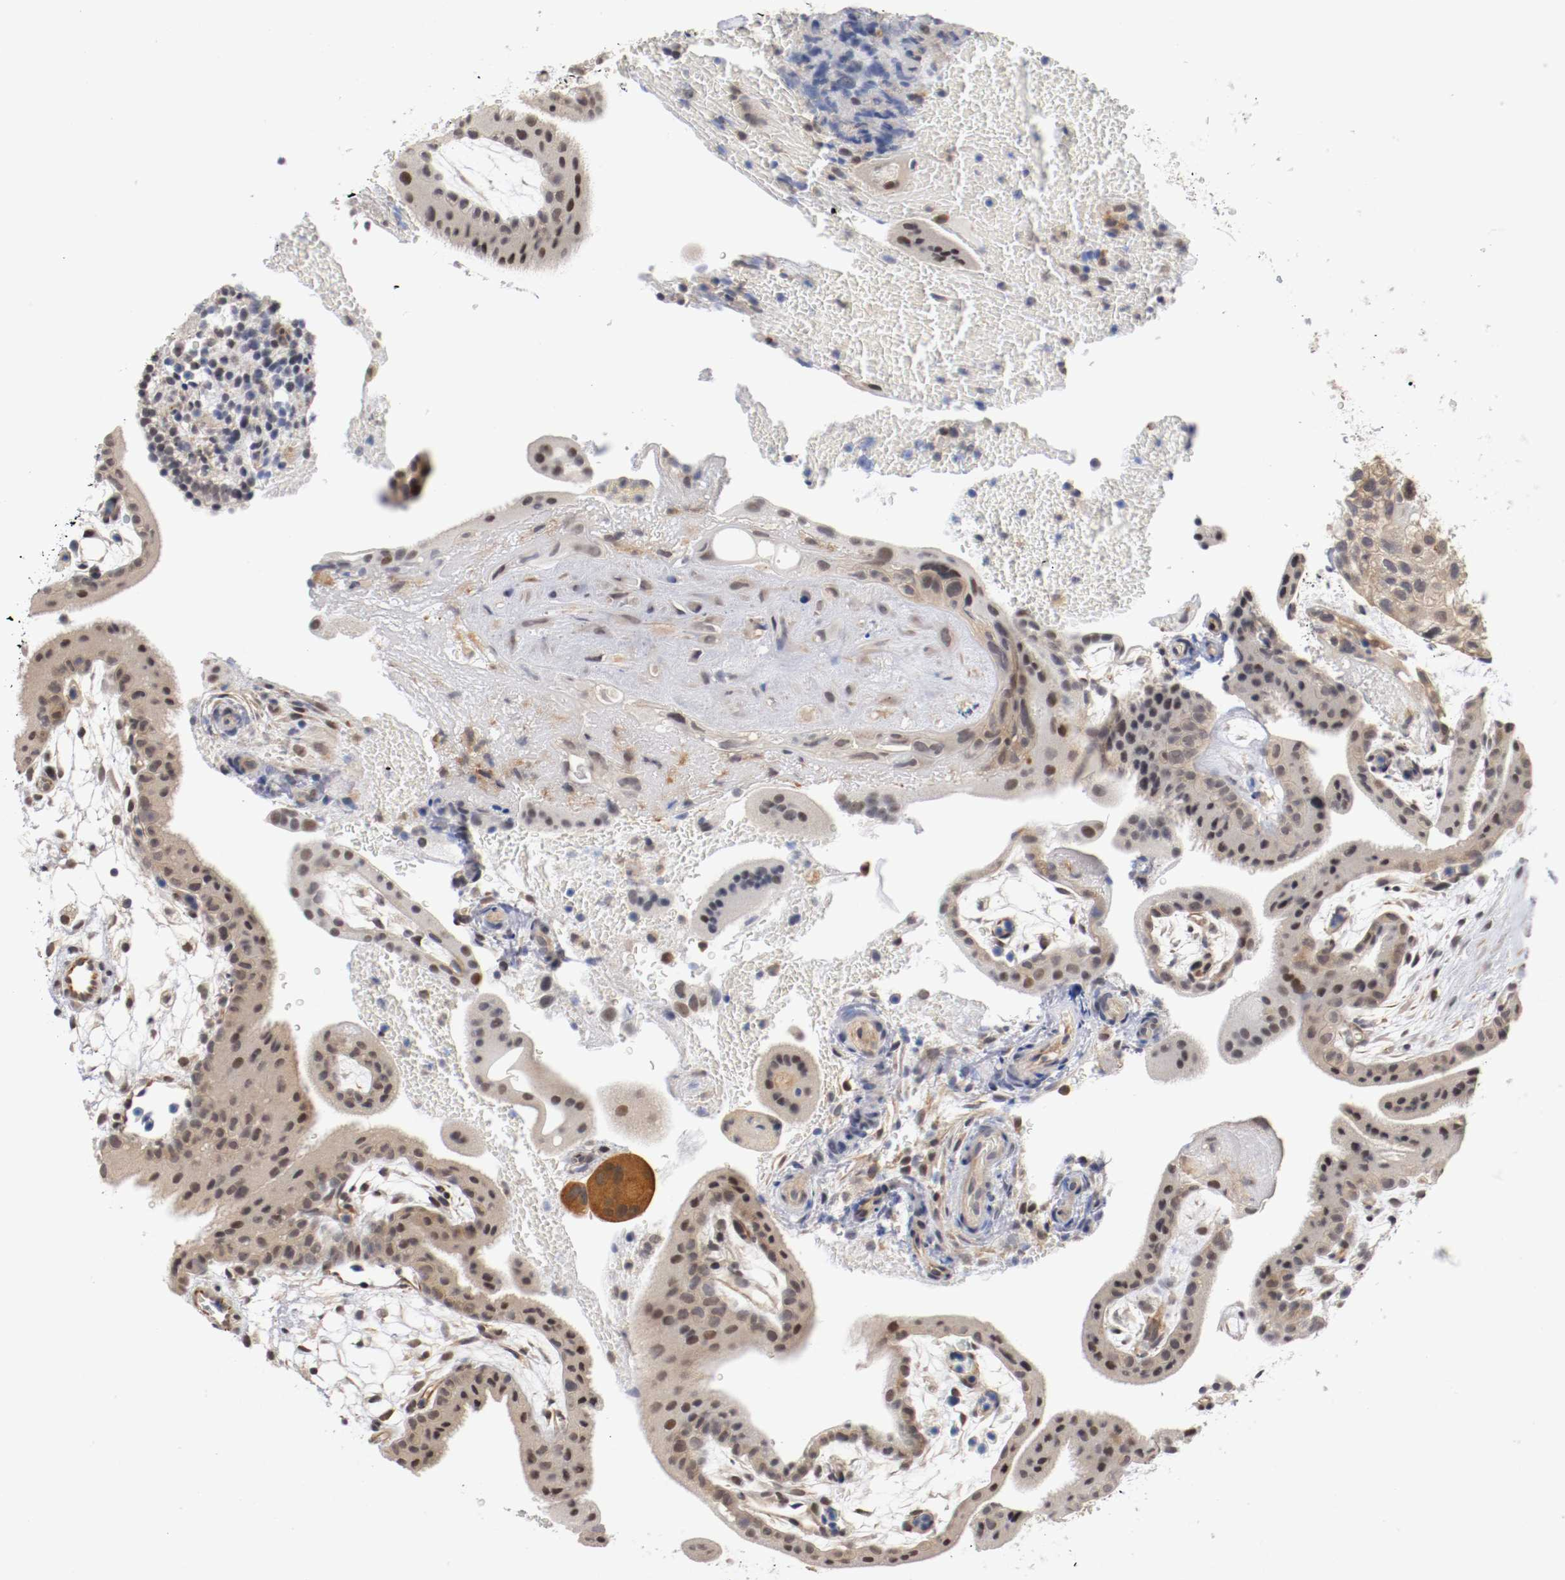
{"staining": {"intensity": "weak", "quantity": ">75%", "location": "cytoplasmic/membranous,nuclear"}, "tissue": "placenta", "cell_type": "Trophoblastic cells", "image_type": "normal", "snomed": [{"axis": "morphology", "description": "Normal tissue, NOS"}, {"axis": "topography", "description": "Placenta"}], "caption": "This micrograph displays benign placenta stained with immunohistochemistry to label a protein in brown. The cytoplasmic/membranous,nuclear of trophoblastic cells show weak positivity for the protein. Nuclei are counter-stained blue.", "gene": "RBM23", "patient": {"sex": "female", "age": 19}}